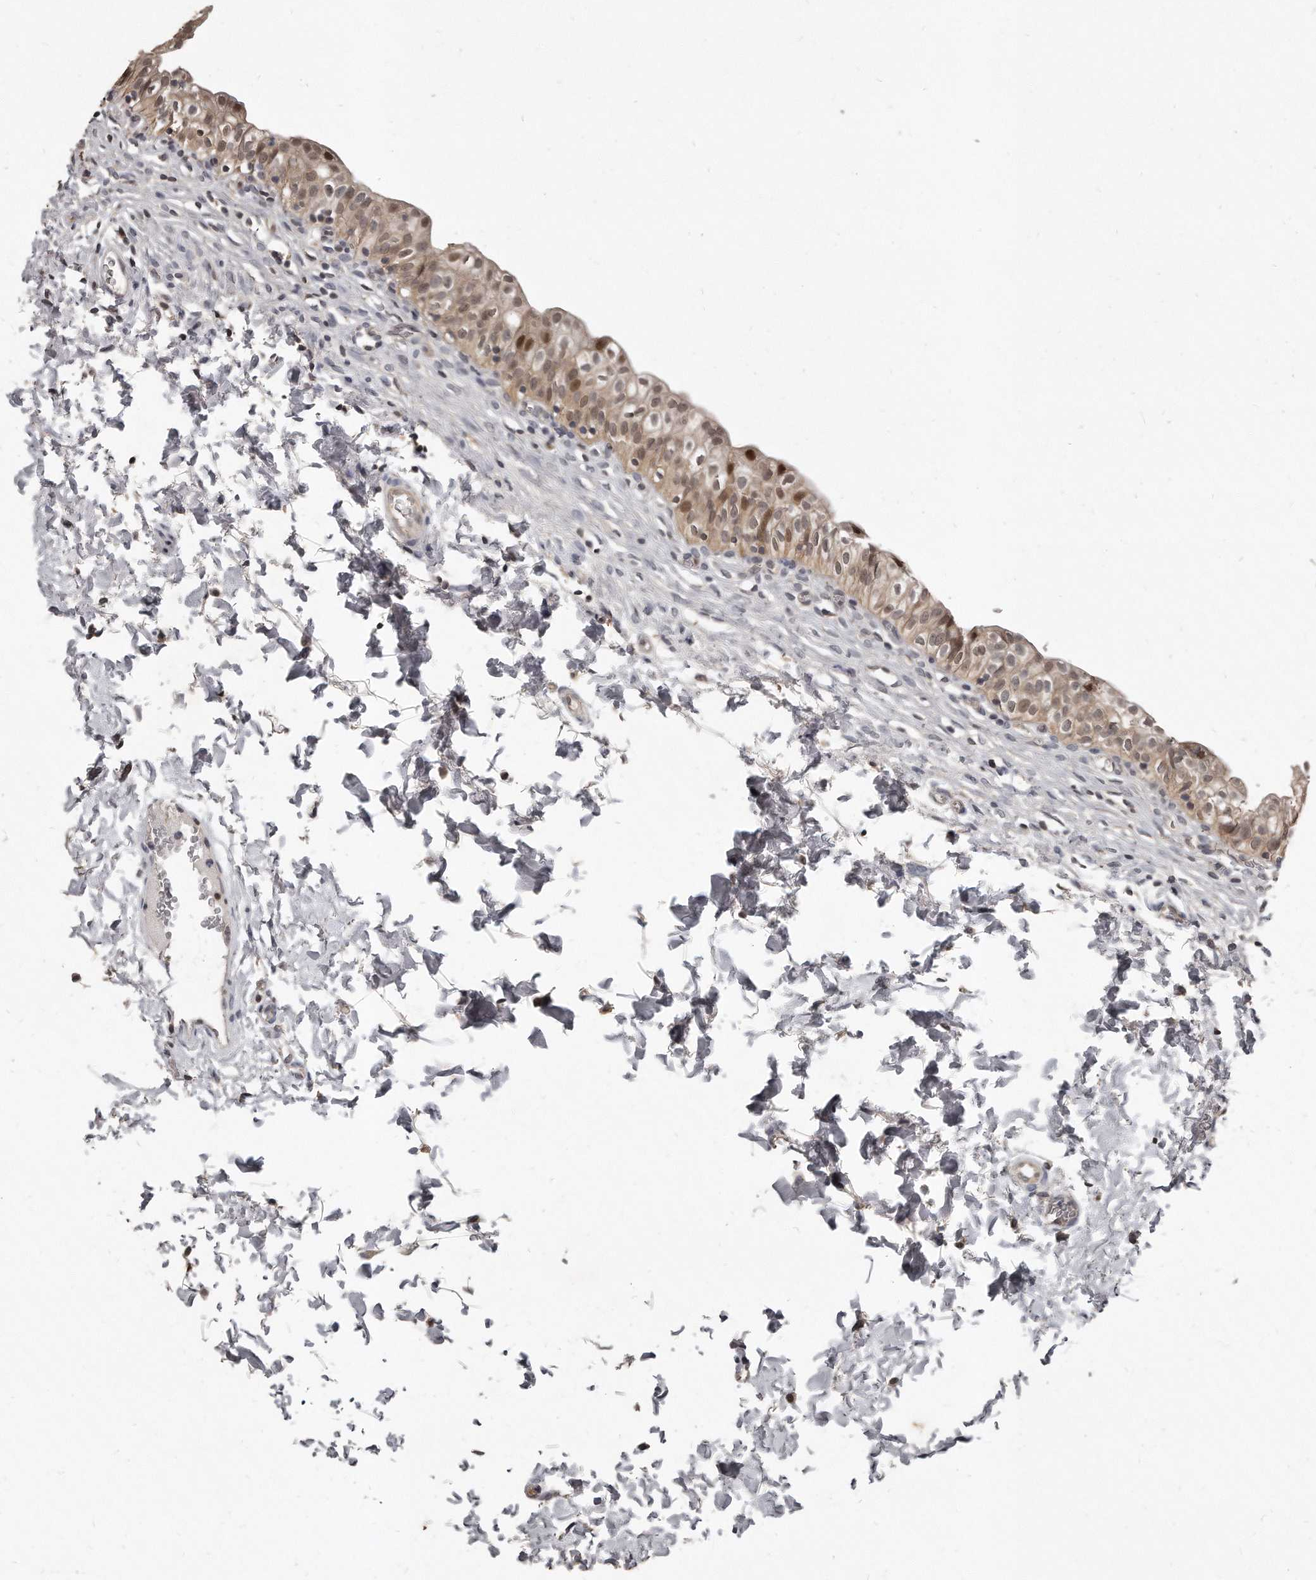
{"staining": {"intensity": "strong", "quantity": "<25%", "location": "nuclear"}, "tissue": "urinary bladder", "cell_type": "Urothelial cells", "image_type": "normal", "snomed": [{"axis": "morphology", "description": "Normal tissue, NOS"}, {"axis": "topography", "description": "Urinary bladder"}], "caption": "The image displays a brown stain indicating the presence of a protein in the nuclear of urothelial cells in urinary bladder. Nuclei are stained in blue.", "gene": "GCH1", "patient": {"sex": "male", "age": 55}}